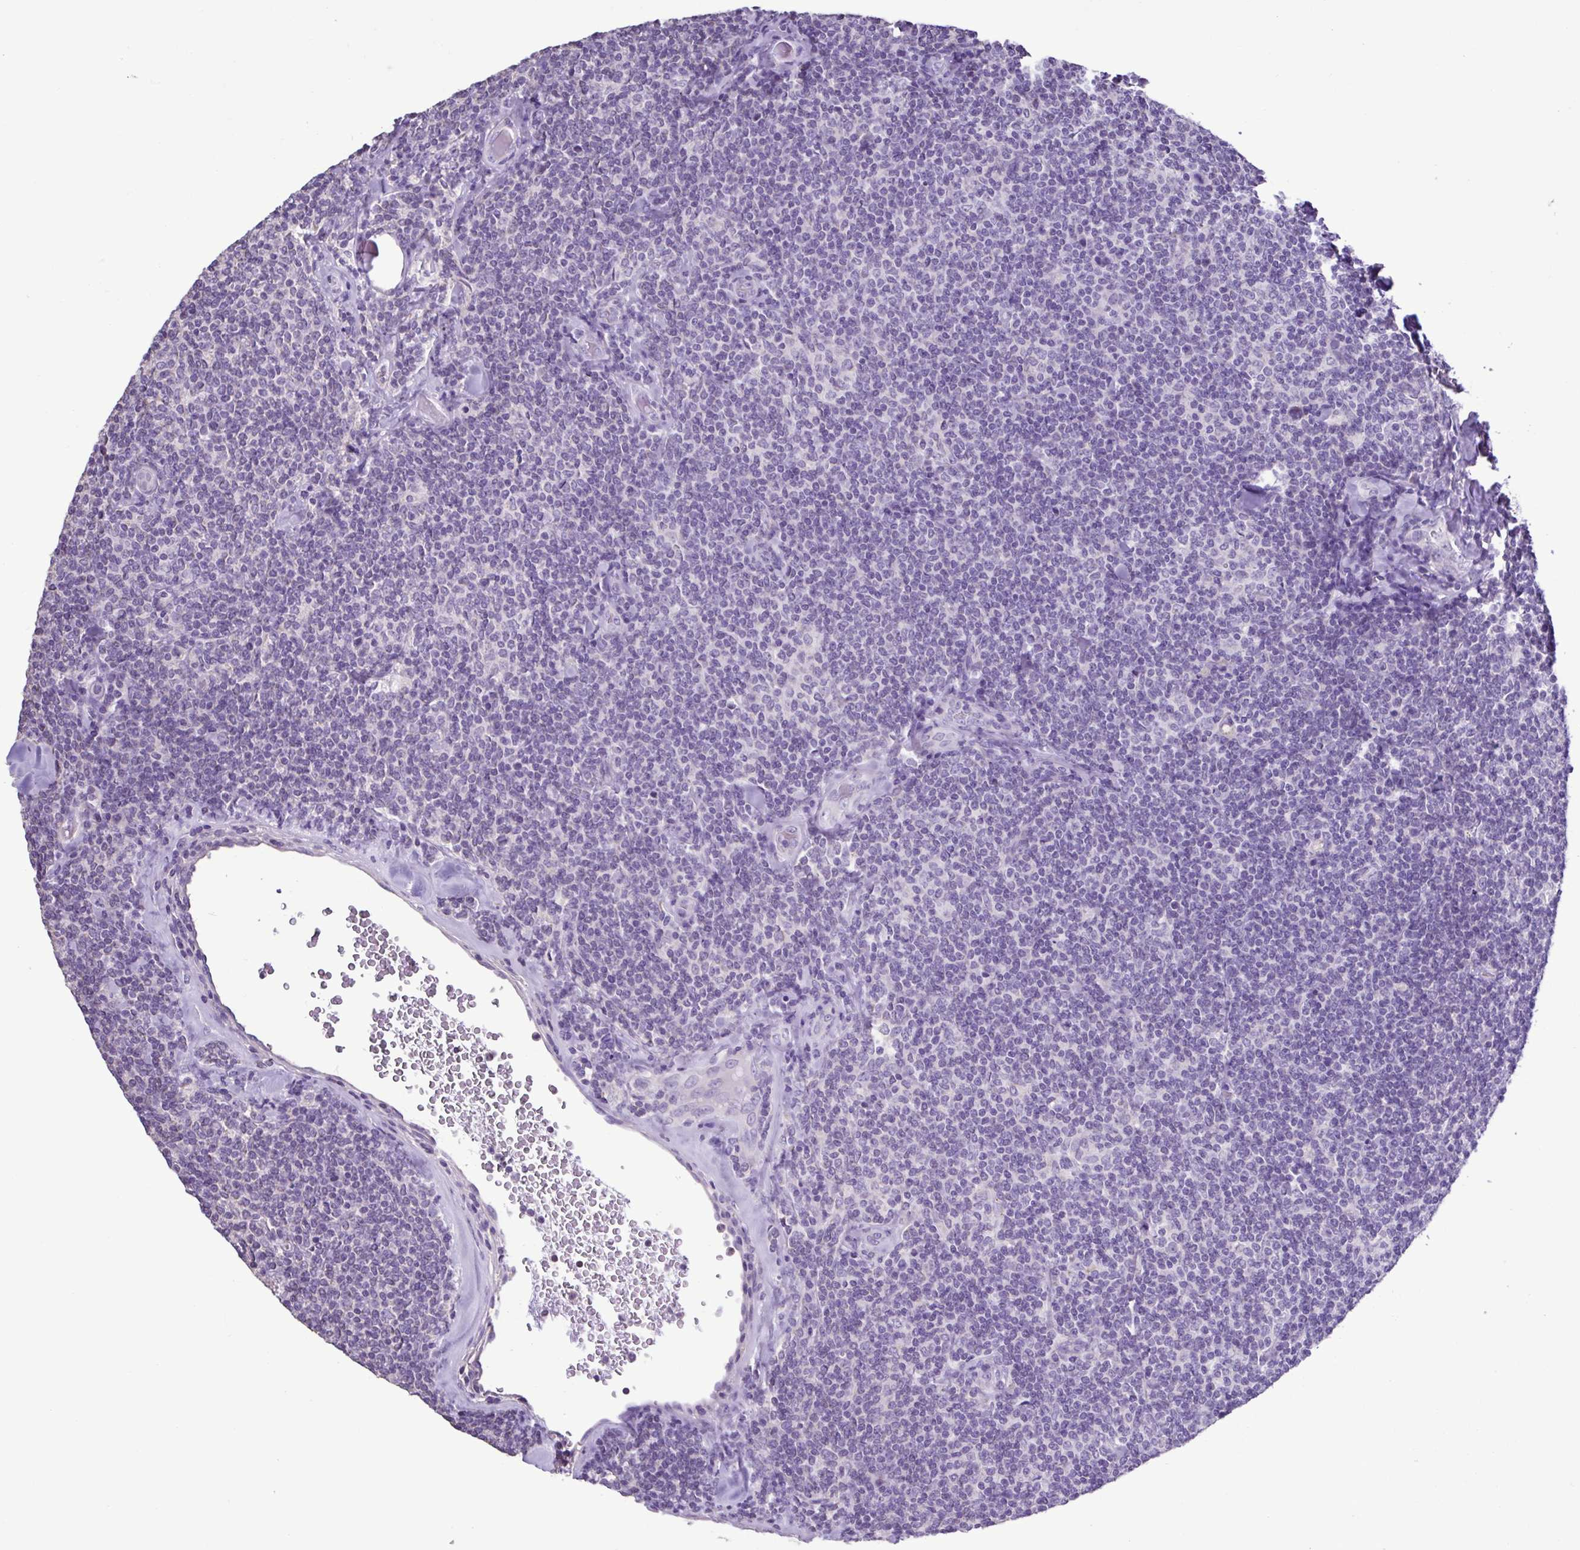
{"staining": {"intensity": "negative", "quantity": "none", "location": "none"}, "tissue": "lymphoma", "cell_type": "Tumor cells", "image_type": "cancer", "snomed": [{"axis": "morphology", "description": "Malignant lymphoma, non-Hodgkin's type, Low grade"}, {"axis": "topography", "description": "Lymph node"}], "caption": "Histopathology image shows no protein staining in tumor cells of low-grade malignant lymphoma, non-Hodgkin's type tissue.", "gene": "PLA2G4E", "patient": {"sex": "female", "age": 56}}